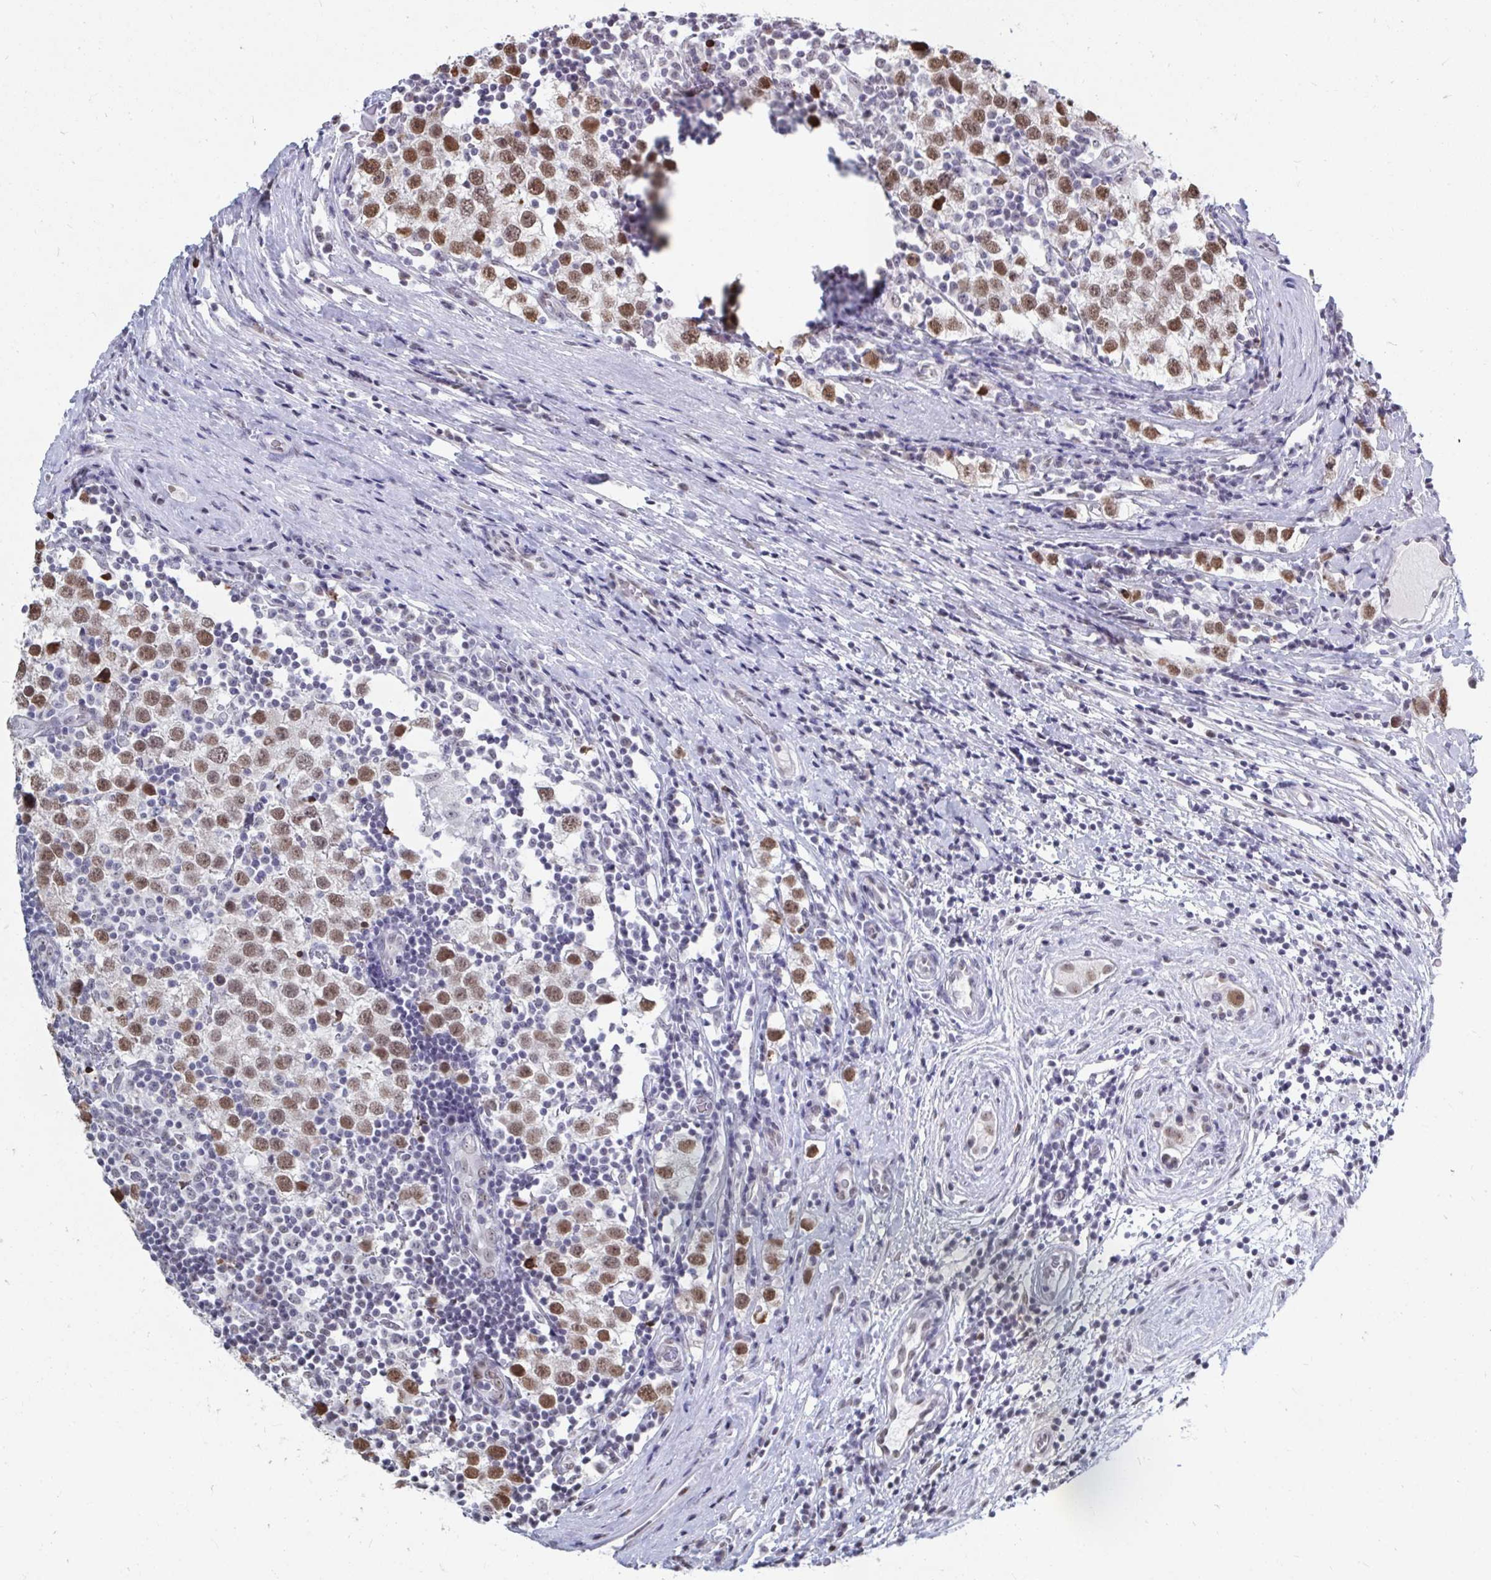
{"staining": {"intensity": "moderate", "quantity": ">75%", "location": "nuclear"}, "tissue": "testis cancer", "cell_type": "Tumor cells", "image_type": "cancer", "snomed": [{"axis": "morphology", "description": "Seminoma, NOS"}, {"axis": "topography", "description": "Testis"}], "caption": "There is medium levels of moderate nuclear positivity in tumor cells of seminoma (testis), as demonstrated by immunohistochemical staining (brown color).", "gene": "TRIP12", "patient": {"sex": "male", "age": 34}}